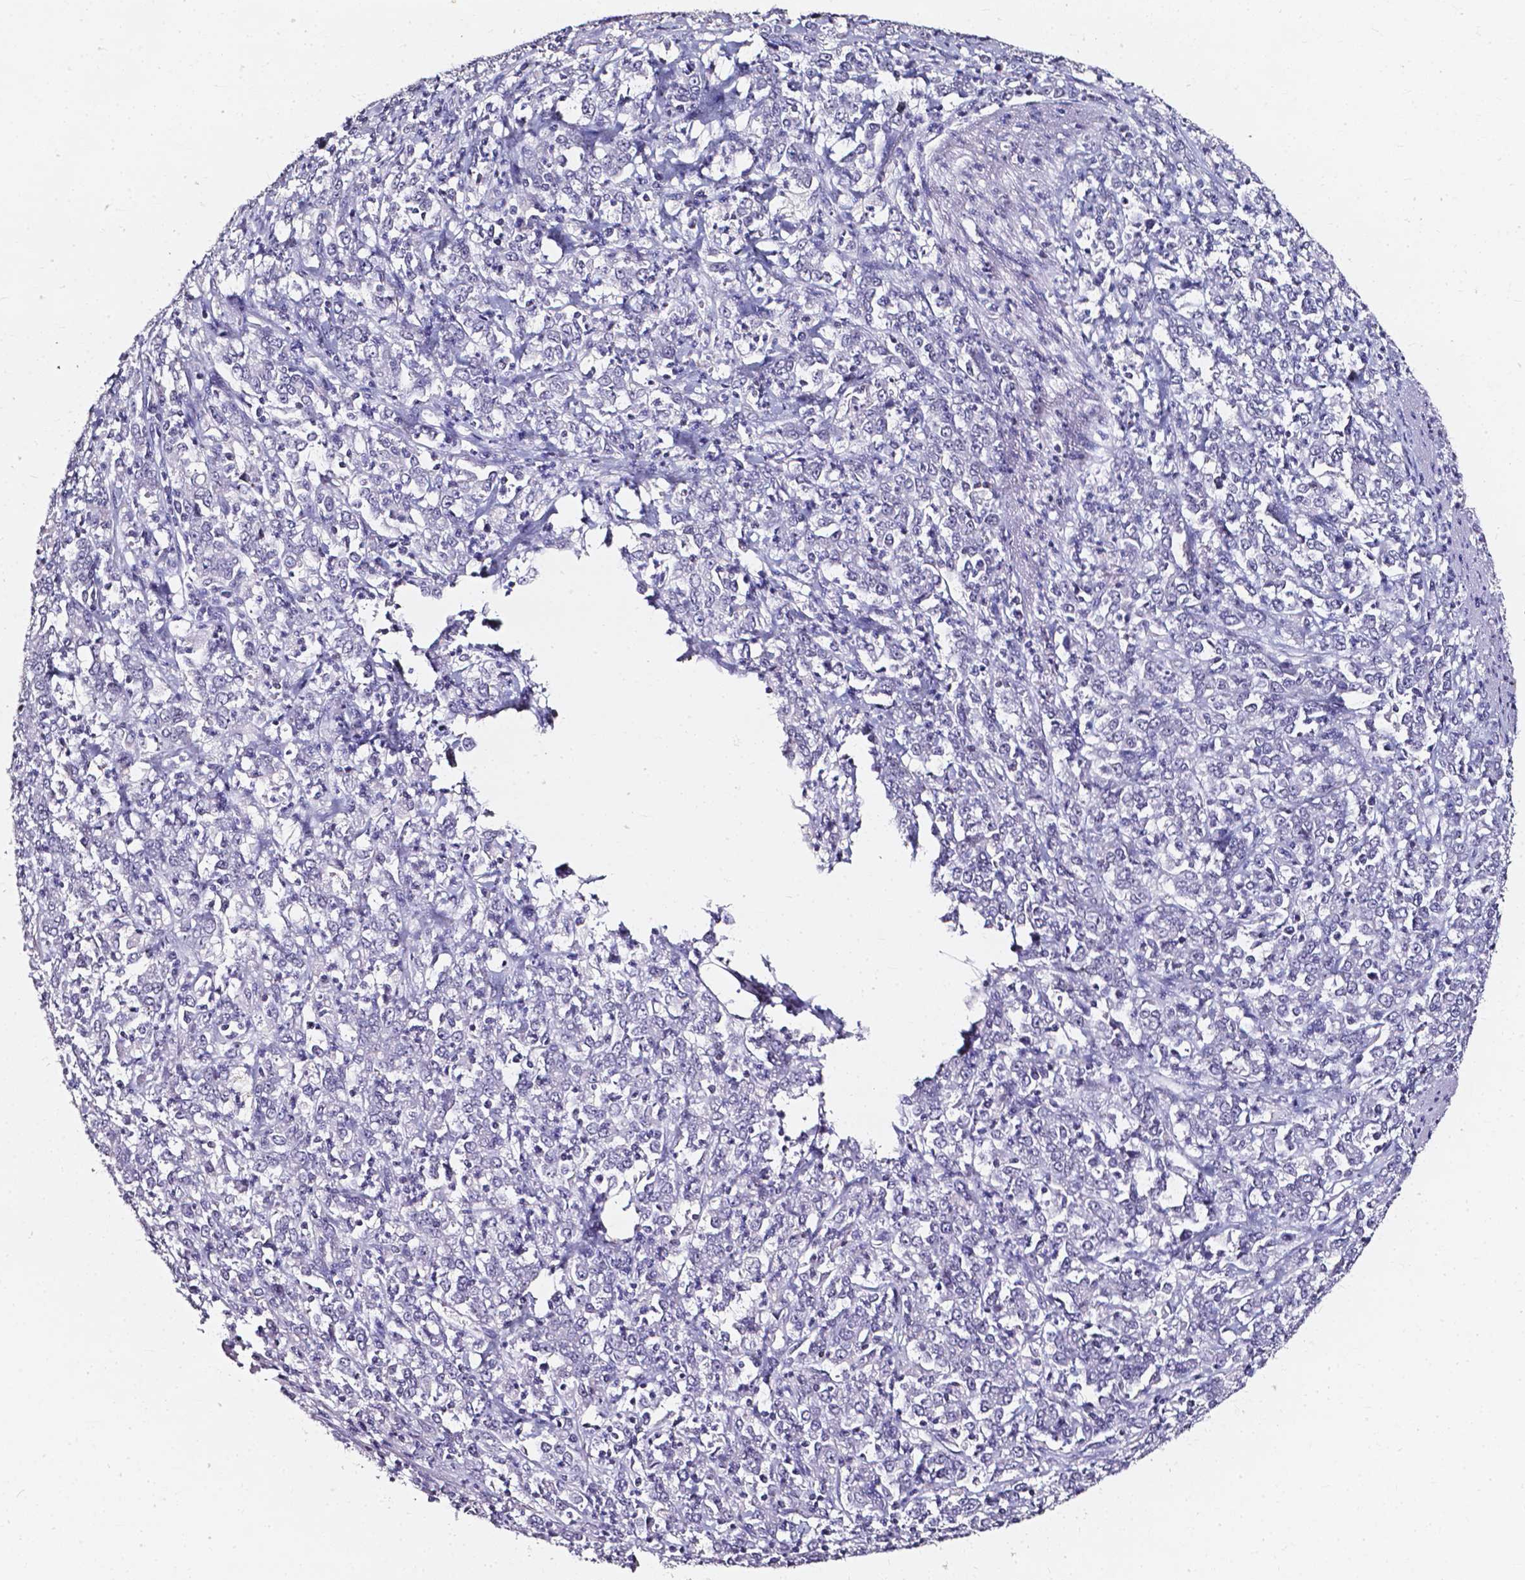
{"staining": {"intensity": "negative", "quantity": "none", "location": "none"}, "tissue": "stomach cancer", "cell_type": "Tumor cells", "image_type": "cancer", "snomed": [{"axis": "morphology", "description": "Adenocarcinoma, NOS"}, {"axis": "topography", "description": "Stomach, lower"}], "caption": "High magnification brightfield microscopy of stomach cancer stained with DAB (brown) and counterstained with hematoxylin (blue): tumor cells show no significant staining.", "gene": "AKR1B10", "patient": {"sex": "female", "age": 71}}